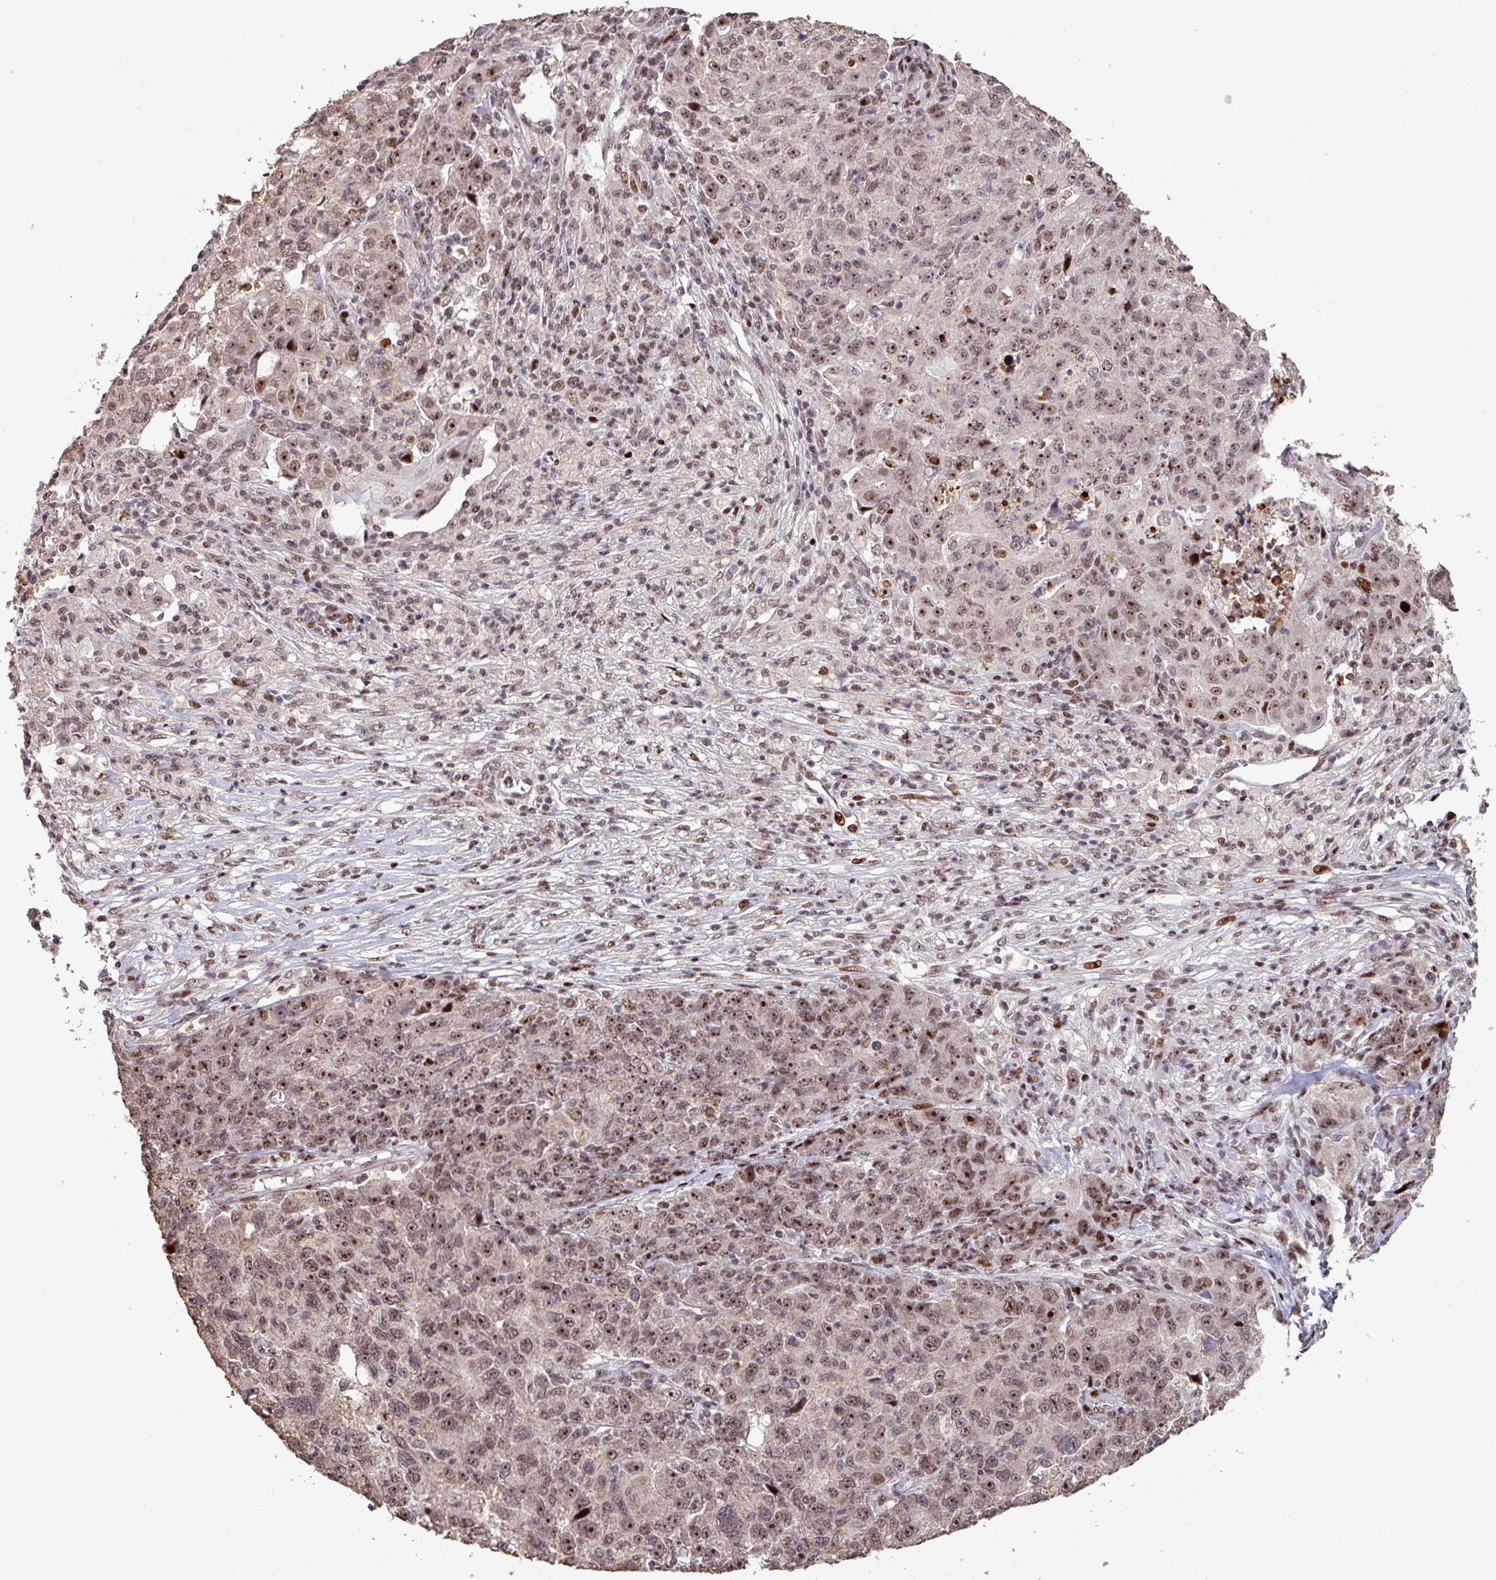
{"staining": {"intensity": "moderate", "quantity": "25%-75%", "location": "nuclear"}, "tissue": "ovarian cancer", "cell_type": "Tumor cells", "image_type": "cancer", "snomed": [{"axis": "morphology", "description": "Carcinoma, endometroid"}, {"axis": "topography", "description": "Ovary"}], "caption": "This image demonstrates immunohistochemistry (IHC) staining of human ovarian cancer (endometroid carcinoma), with medium moderate nuclear positivity in about 25%-75% of tumor cells.", "gene": "ZNF709", "patient": {"sex": "female", "age": 42}}